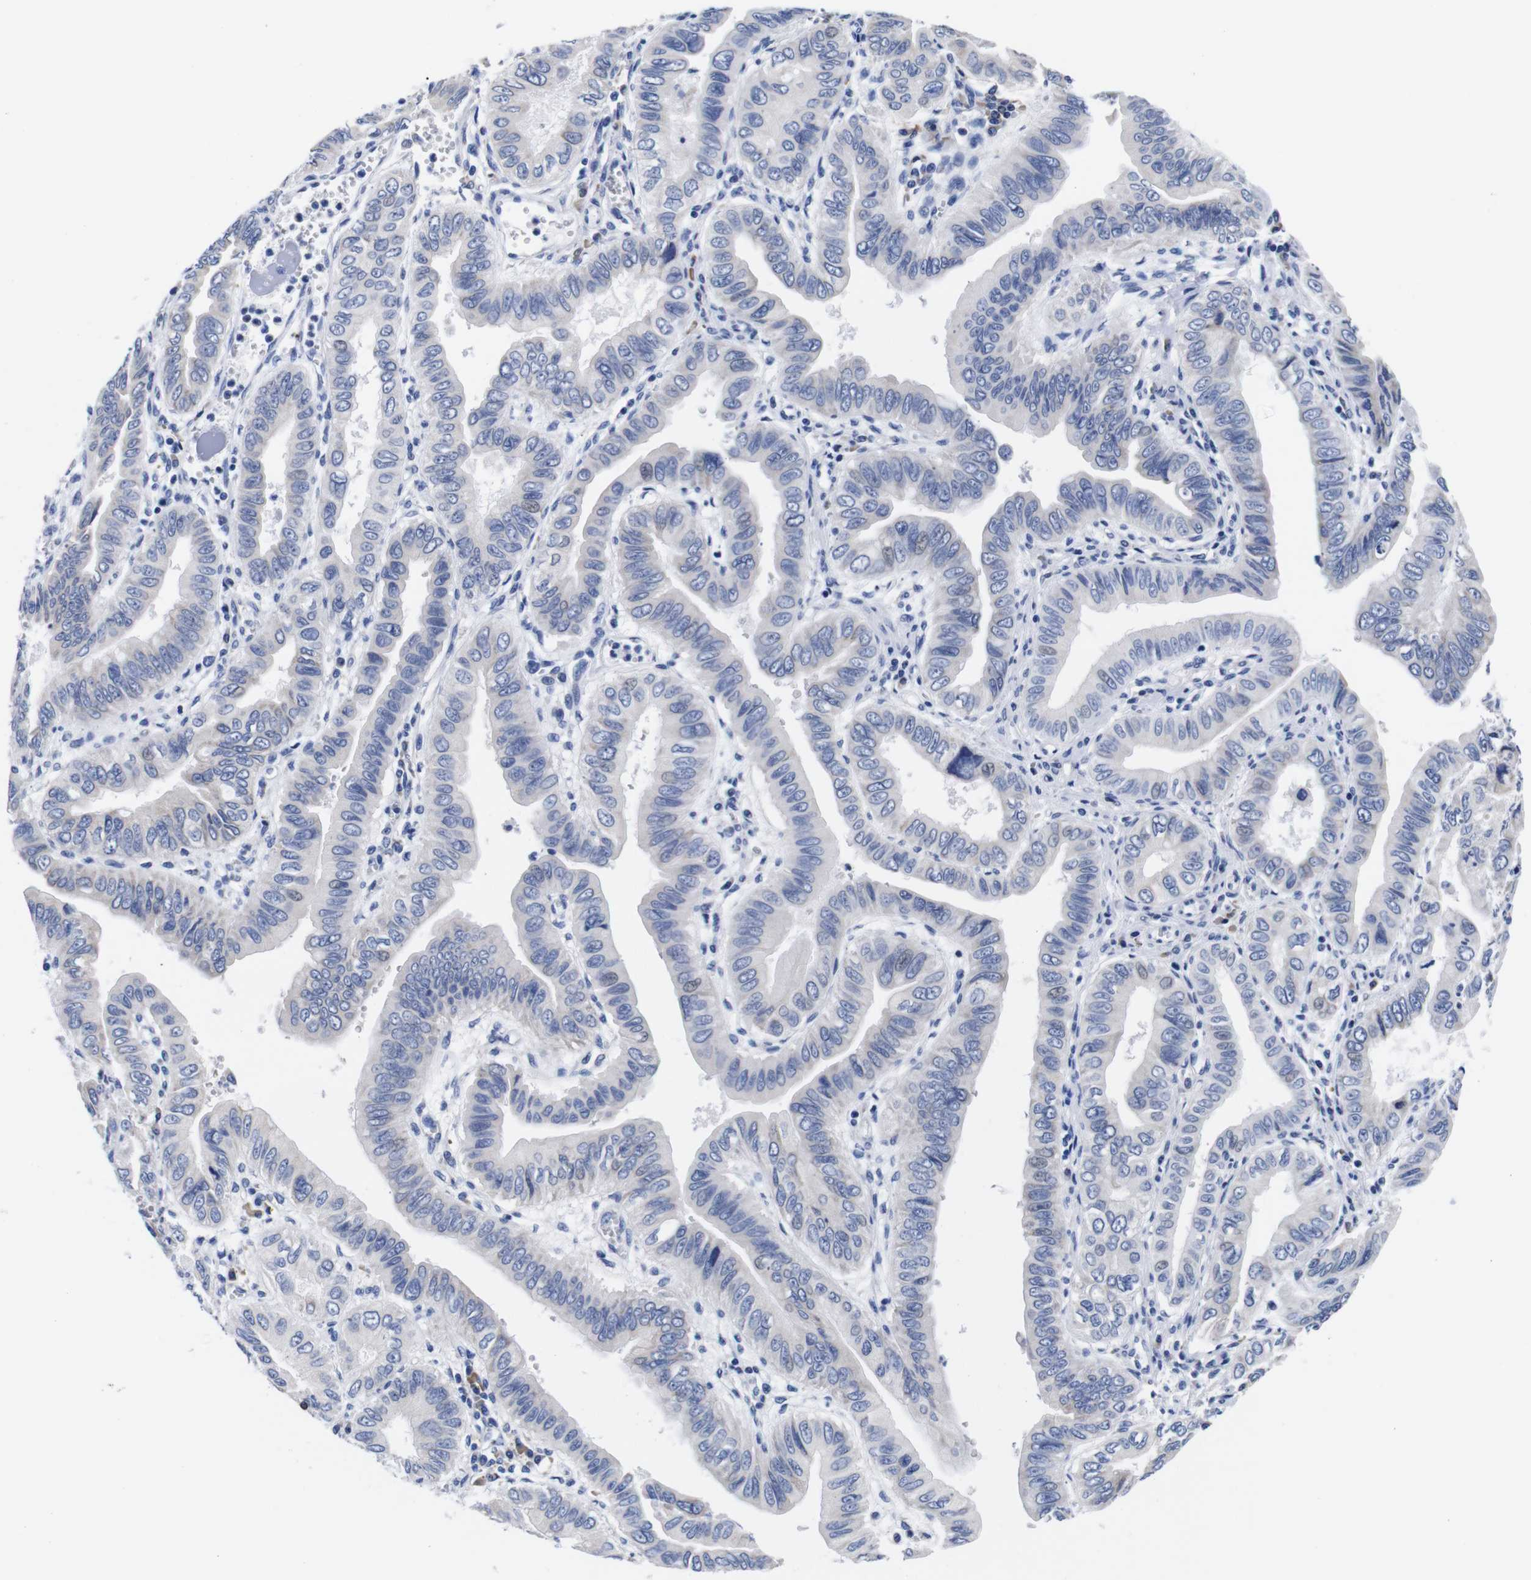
{"staining": {"intensity": "negative", "quantity": "none", "location": "none"}, "tissue": "pancreatic cancer", "cell_type": "Tumor cells", "image_type": "cancer", "snomed": [{"axis": "morphology", "description": "Normal tissue, NOS"}, {"axis": "topography", "description": "Lymph node"}], "caption": "DAB (3,3'-diaminobenzidine) immunohistochemical staining of pancreatic cancer shows no significant expression in tumor cells.", "gene": "CLEC4G", "patient": {"sex": "male", "age": 50}}